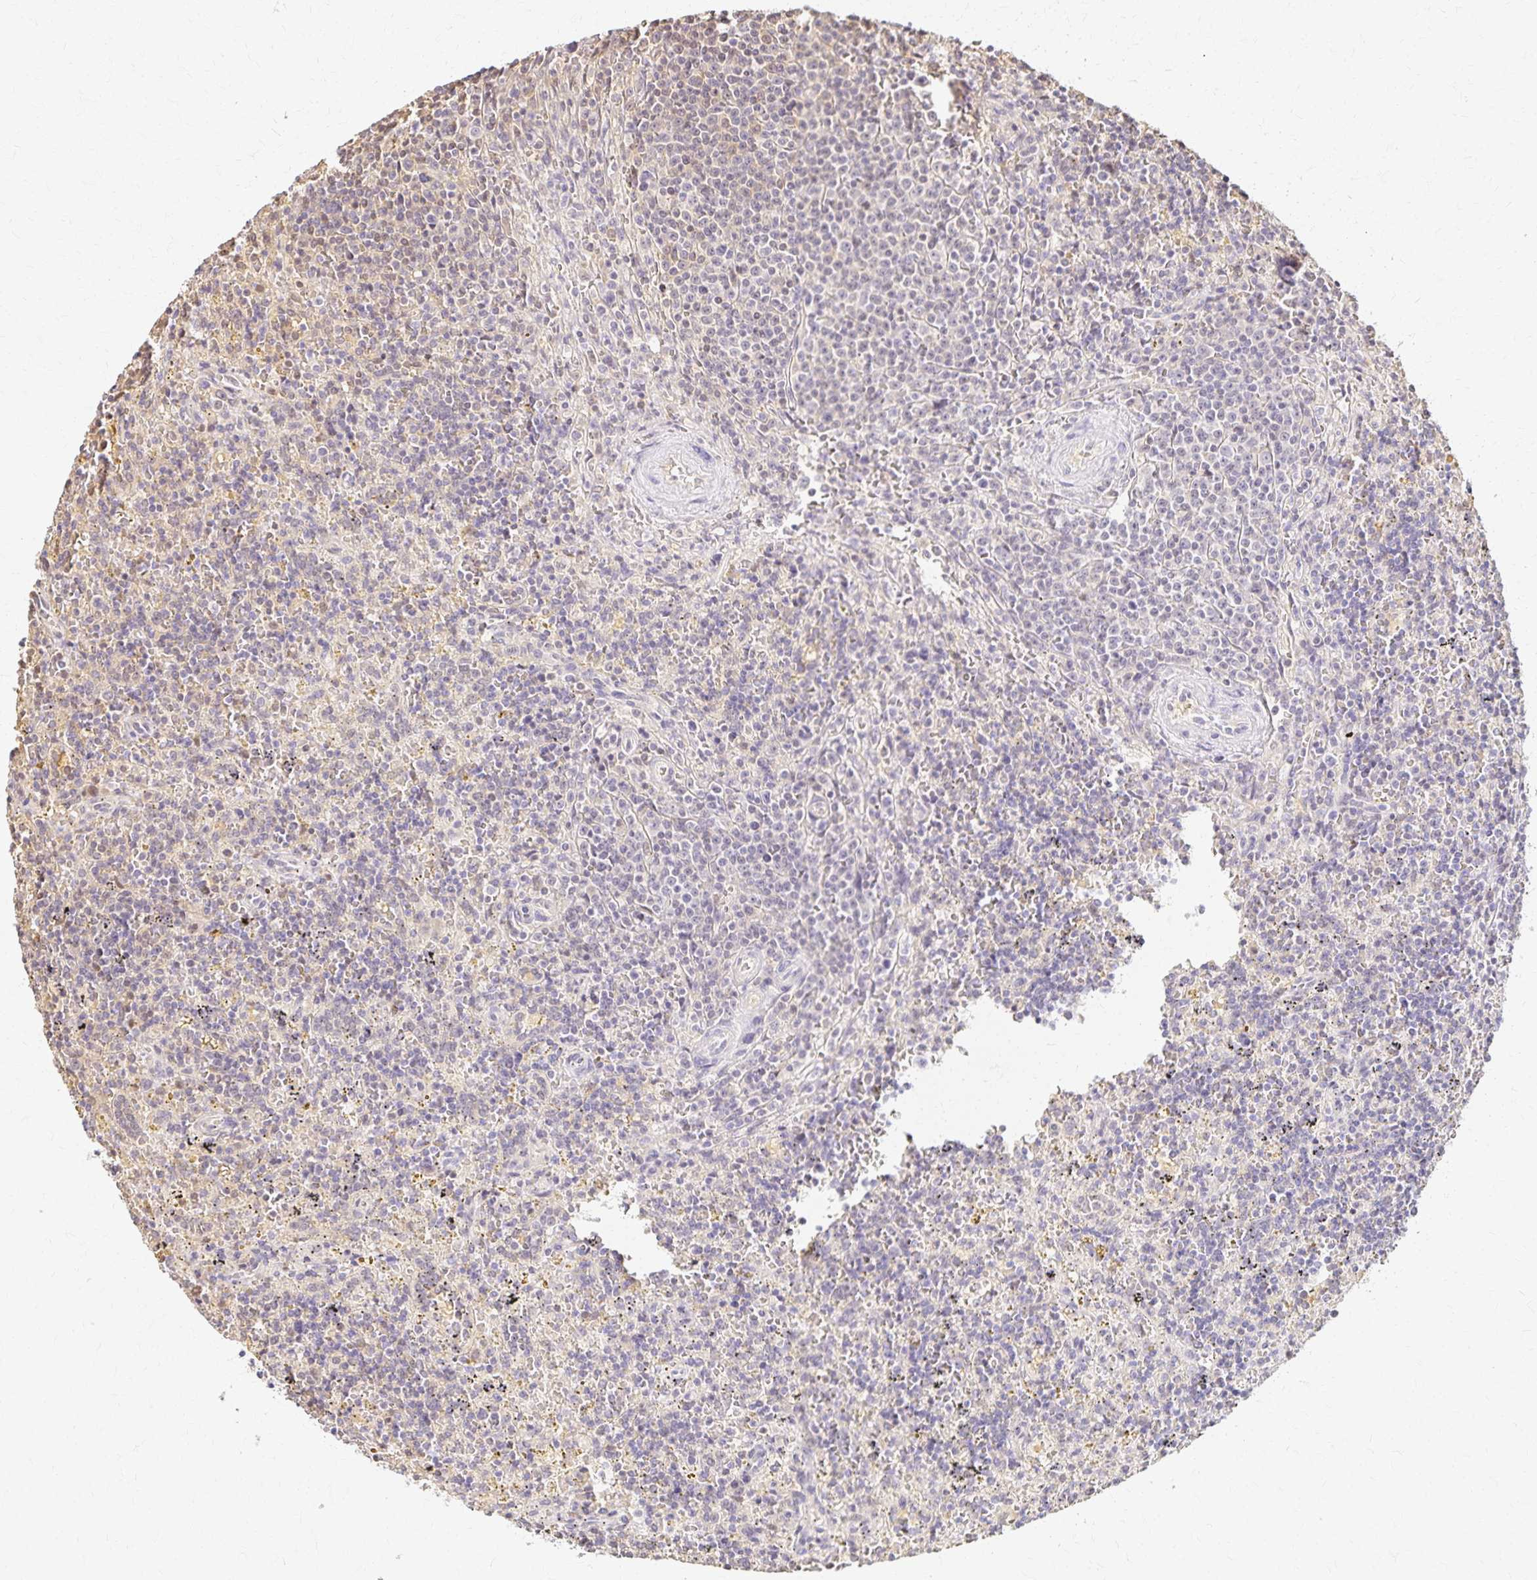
{"staining": {"intensity": "negative", "quantity": "none", "location": "none"}, "tissue": "lymphoma", "cell_type": "Tumor cells", "image_type": "cancer", "snomed": [{"axis": "morphology", "description": "Malignant lymphoma, non-Hodgkin's type, Low grade"}, {"axis": "topography", "description": "Spleen"}], "caption": "Tumor cells show no significant protein positivity in low-grade malignant lymphoma, non-Hodgkin's type.", "gene": "AZGP1", "patient": {"sex": "male", "age": 67}}